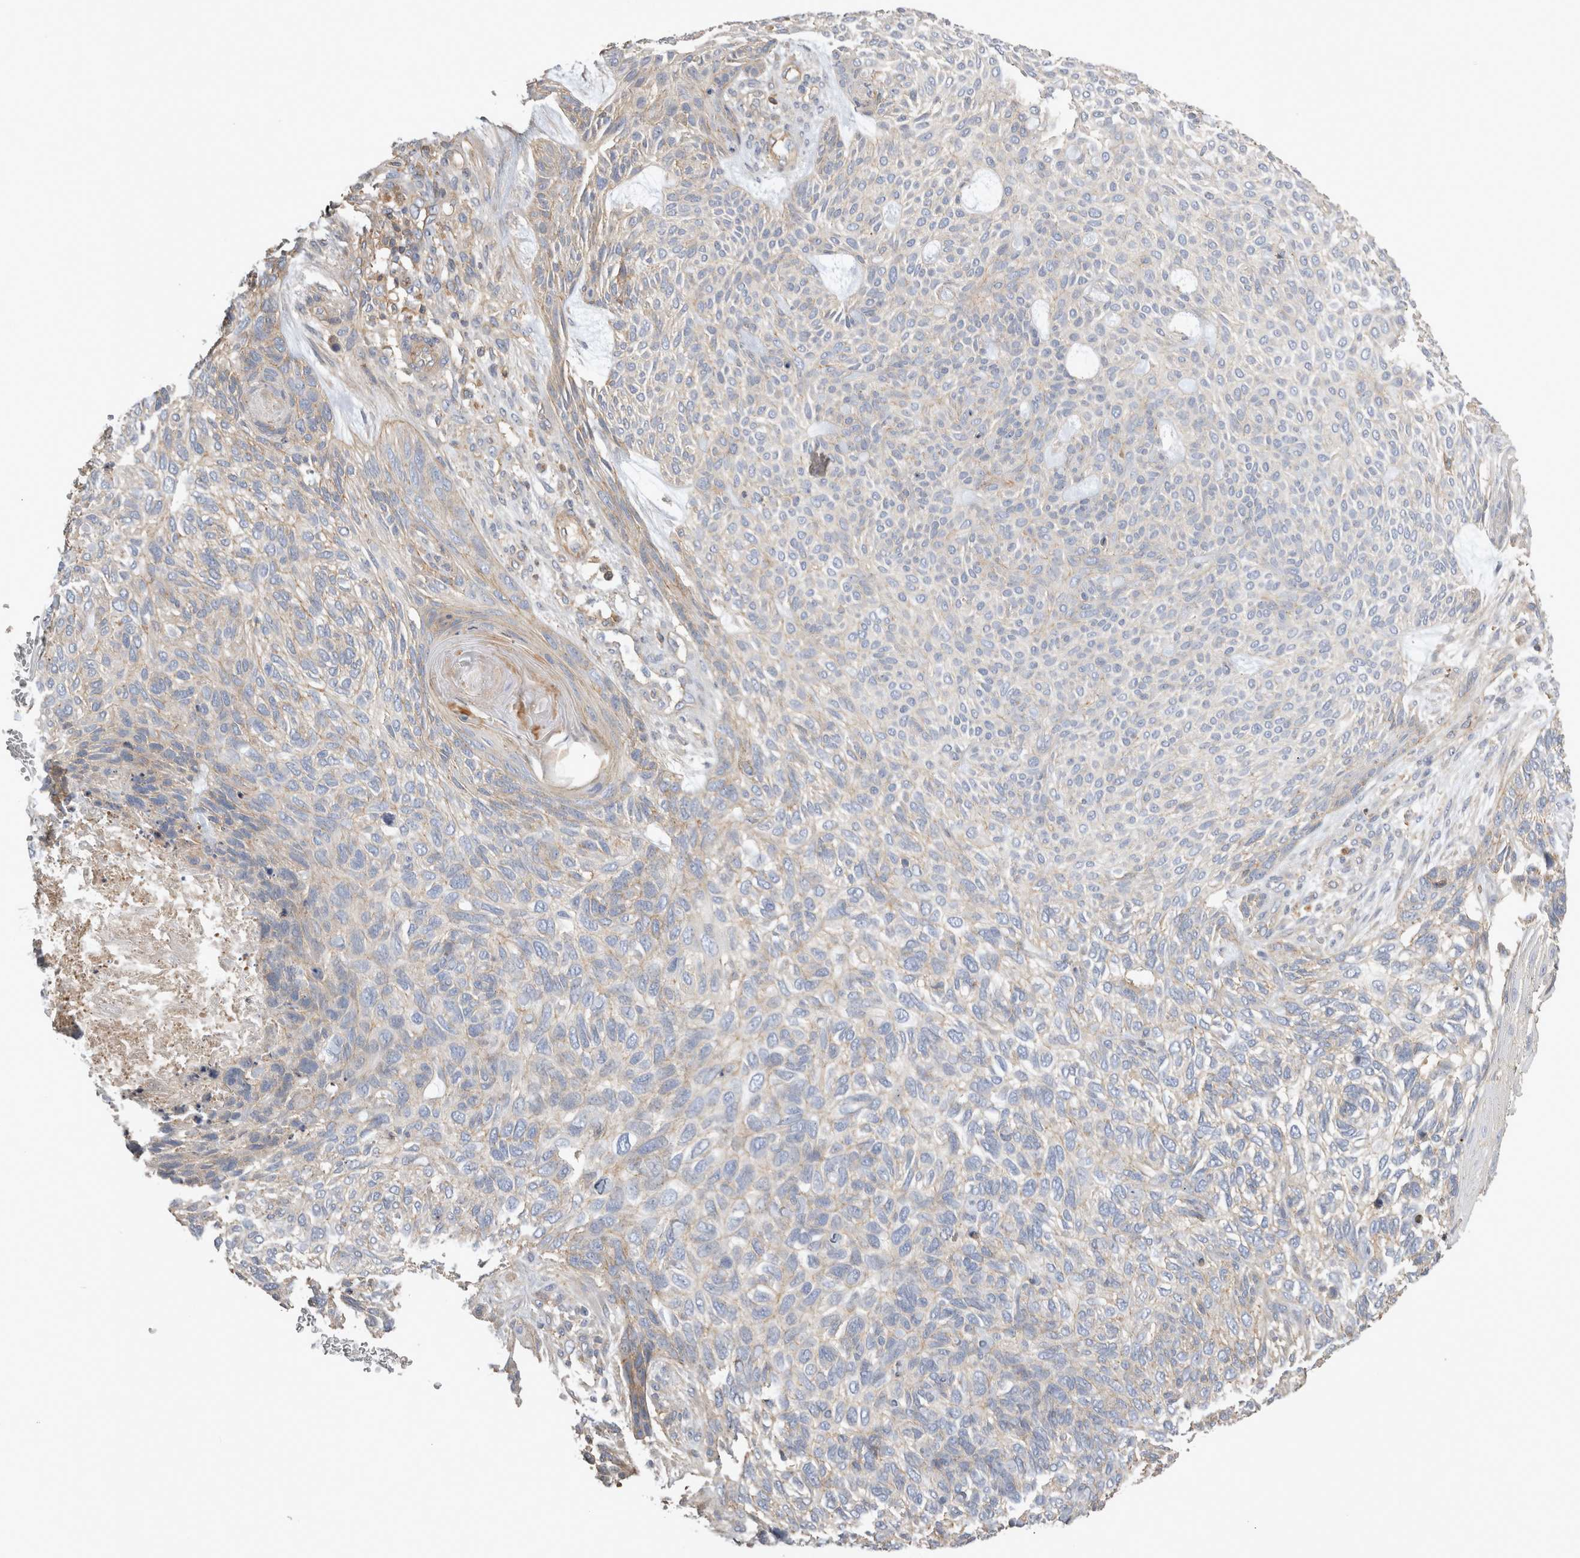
{"staining": {"intensity": "negative", "quantity": "none", "location": "none"}, "tissue": "skin cancer", "cell_type": "Tumor cells", "image_type": "cancer", "snomed": [{"axis": "morphology", "description": "Basal cell carcinoma"}, {"axis": "topography", "description": "Skin"}], "caption": "Histopathology image shows no protein expression in tumor cells of skin cancer (basal cell carcinoma) tissue. (Brightfield microscopy of DAB immunohistochemistry (IHC) at high magnification).", "gene": "CHMP6", "patient": {"sex": "male", "age": 55}}